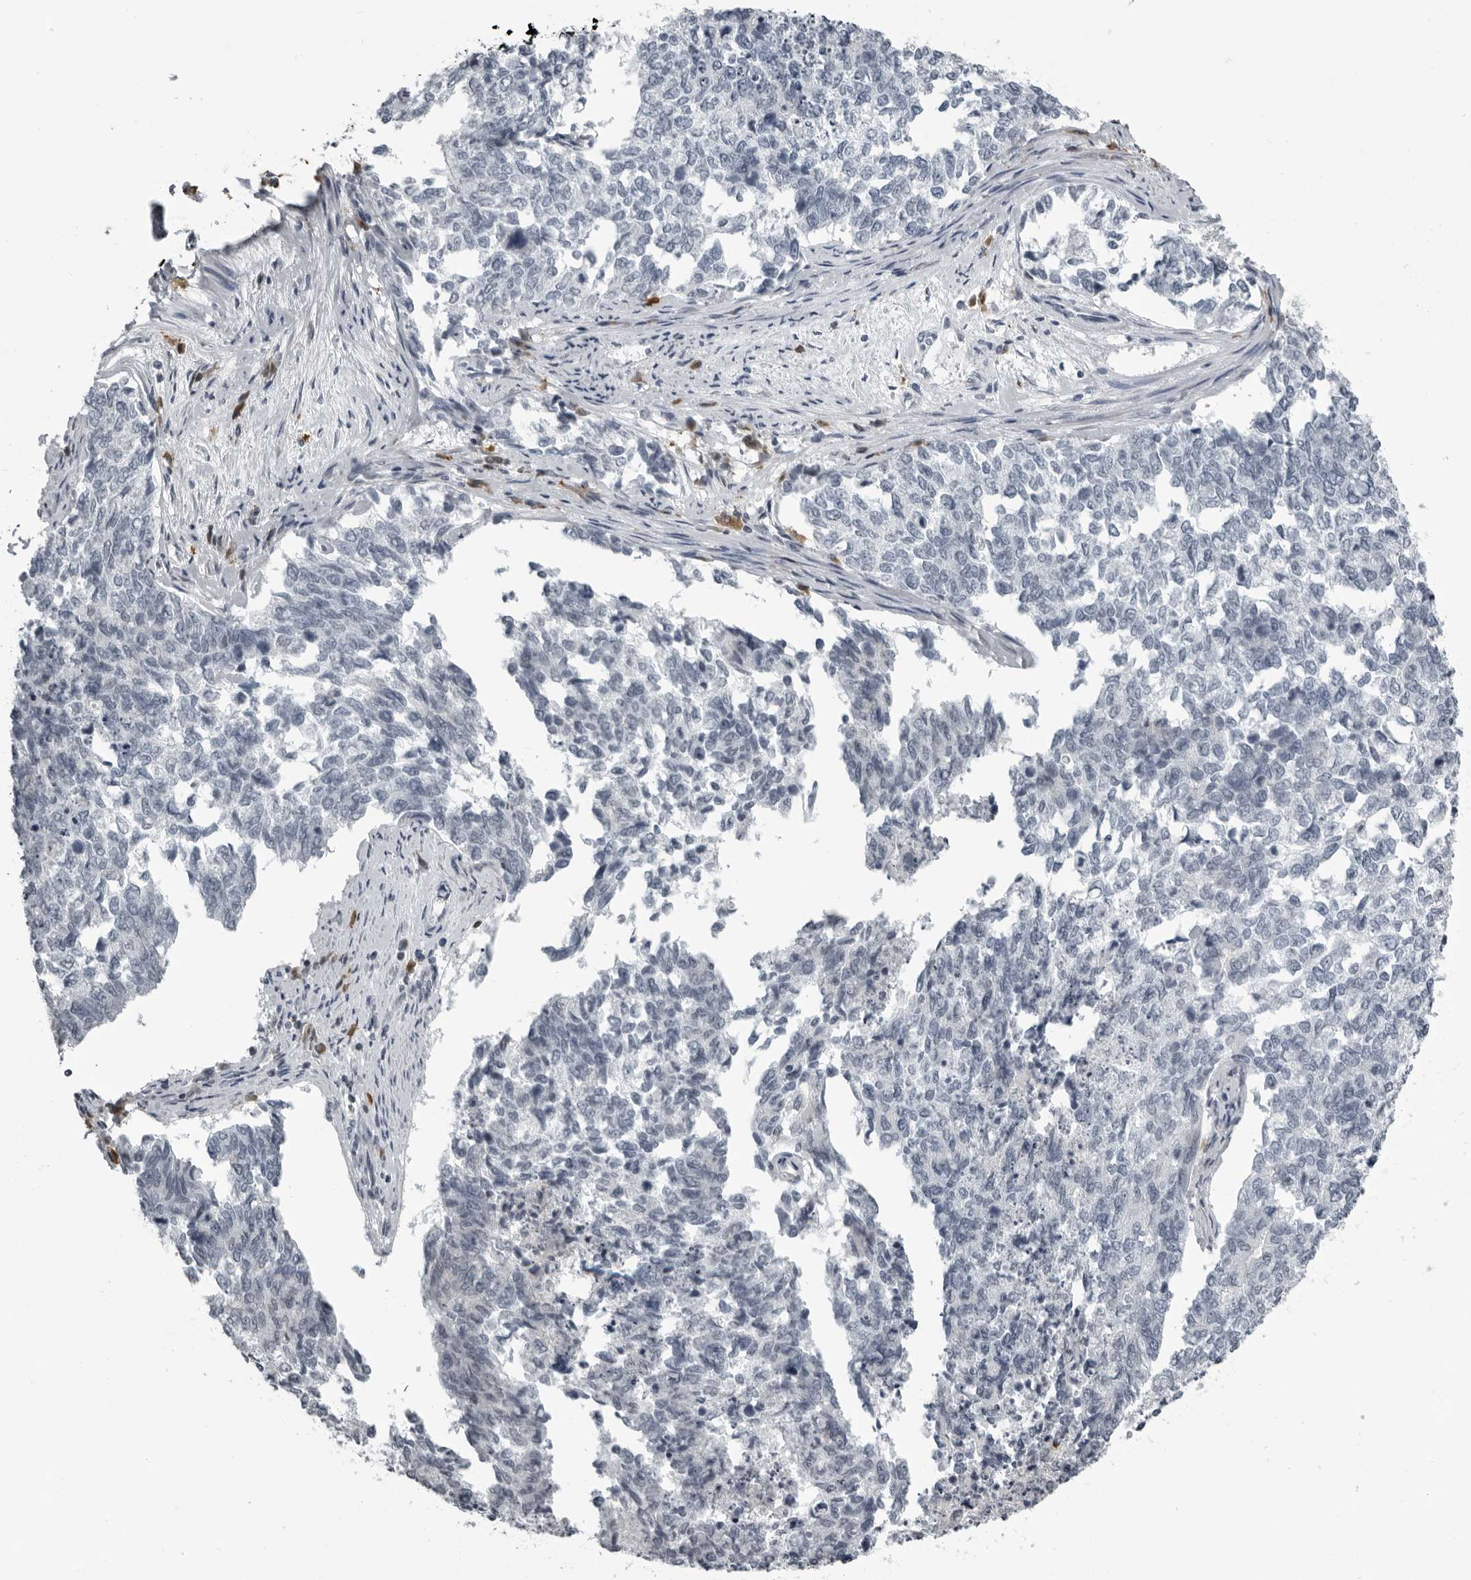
{"staining": {"intensity": "negative", "quantity": "none", "location": "none"}, "tissue": "cervical cancer", "cell_type": "Tumor cells", "image_type": "cancer", "snomed": [{"axis": "morphology", "description": "Squamous cell carcinoma, NOS"}, {"axis": "topography", "description": "Cervix"}], "caption": "Tumor cells show no significant expression in cervical cancer.", "gene": "RTCA", "patient": {"sex": "female", "age": 63}}